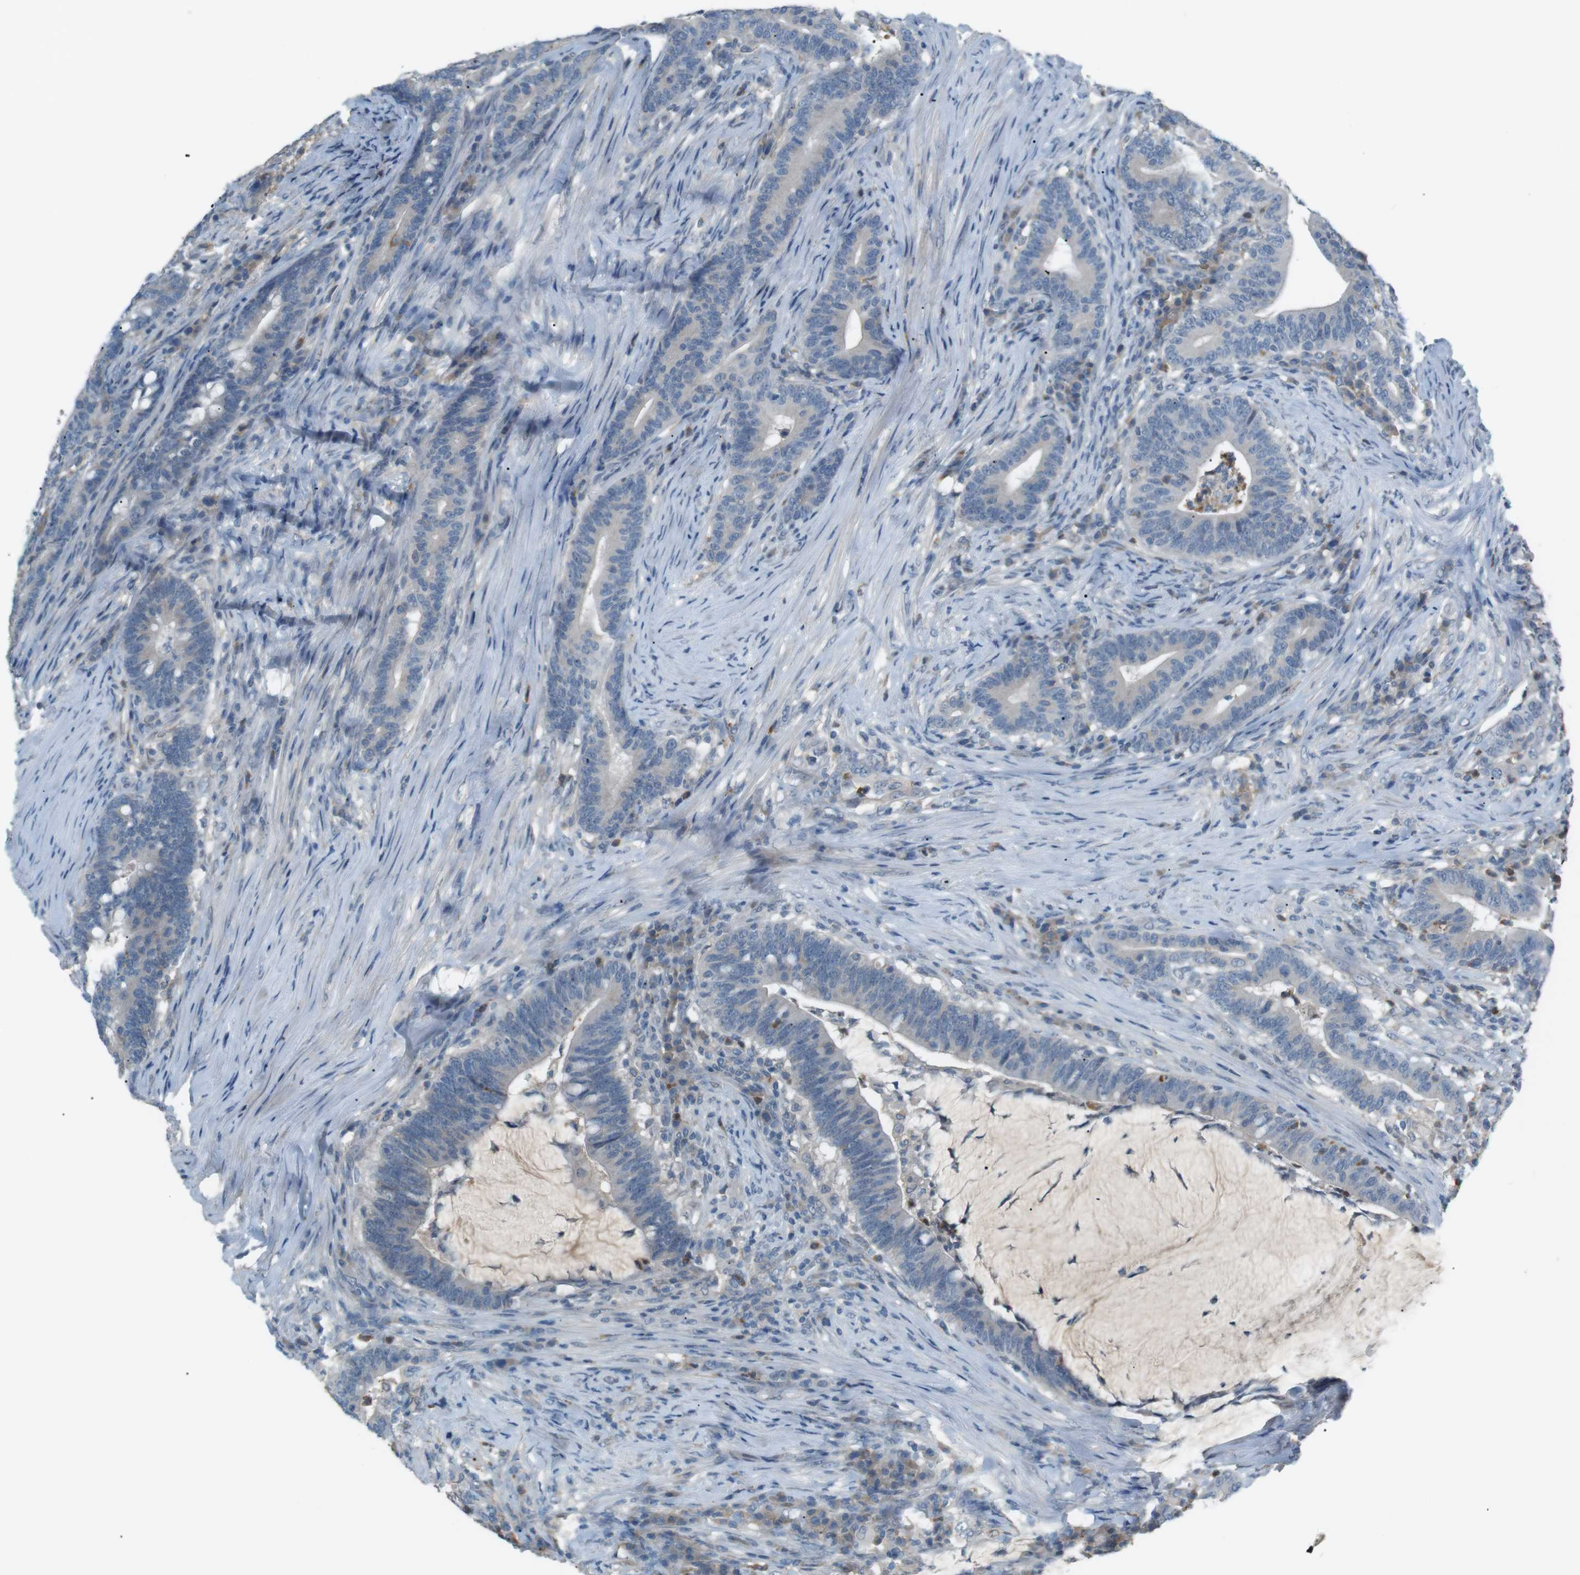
{"staining": {"intensity": "negative", "quantity": "none", "location": "none"}, "tissue": "colorectal cancer", "cell_type": "Tumor cells", "image_type": "cancer", "snomed": [{"axis": "morphology", "description": "Normal tissue, NOS"}, {"axis": "morphology", "description": "Adenocarcinoma, NOS"}, {"axis": "topography", "description": "Colon"}], "caption": "The immunohistochemistry (IHC) micrograph has no significant expression in tumor cells of colorectal cancer tissue.", "gene": "RTN3", "patient": {"sex": "female", "age": 66}}